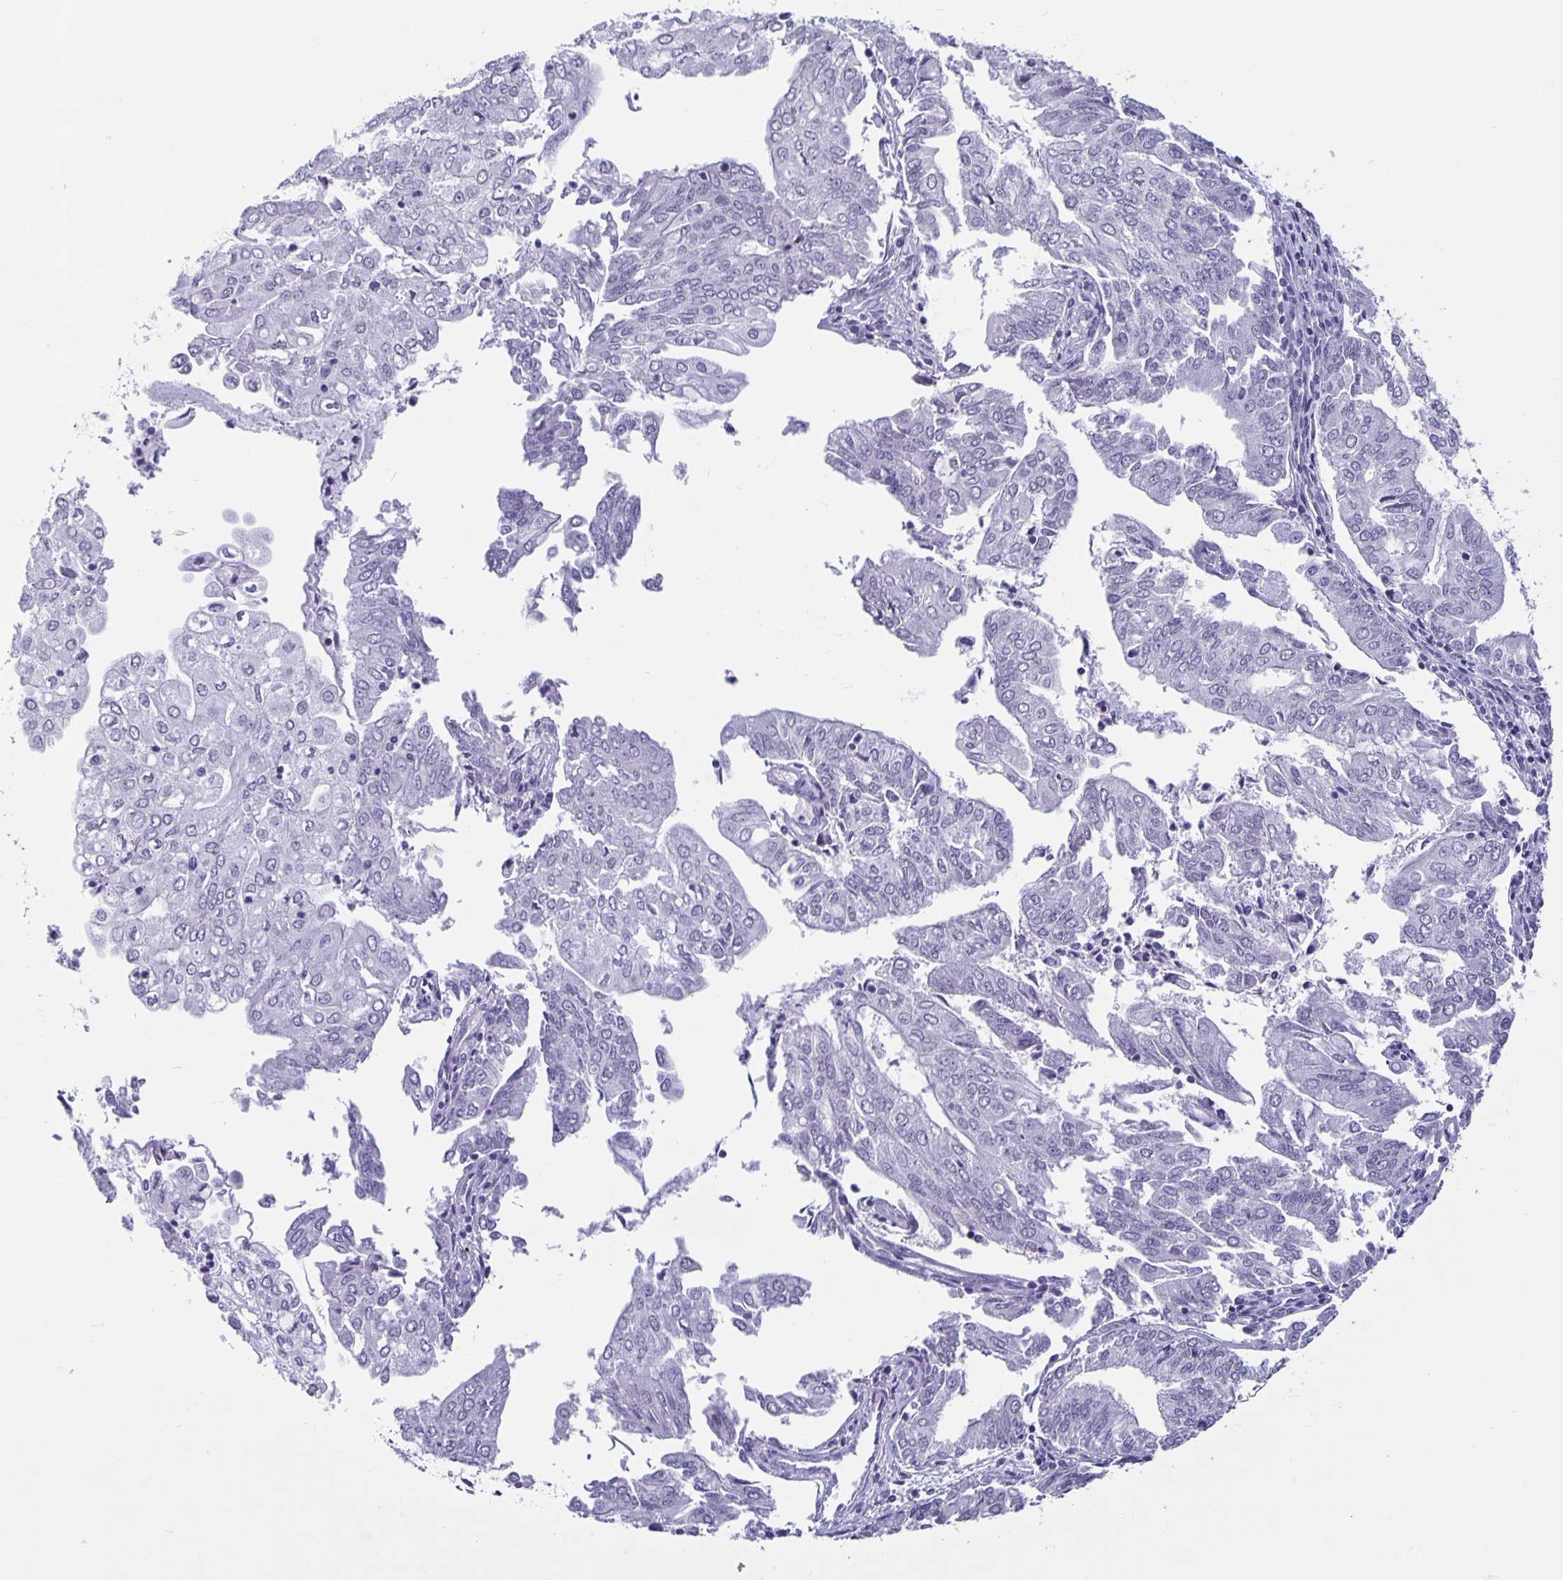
{"staining": {"intensity": "negative", "quantity": "none", "location": "none"}, "tissue": "endometrial cancer", "cell_type": "Tumor cells", "image_type": "cancer", "snomed": [{"axis": "morphology", "description": "Adenocarcinoma, NOS"}, {"axis": "topography", "description": "Endometrium"}], "caption": "IHC photomicrograph of human endometrial adenocarcinoma stained for a protein (brown), which exhibits no staining in tumor cells.", "gene": "OLIG2", "patient": {"sex": "female", "age": 61}}